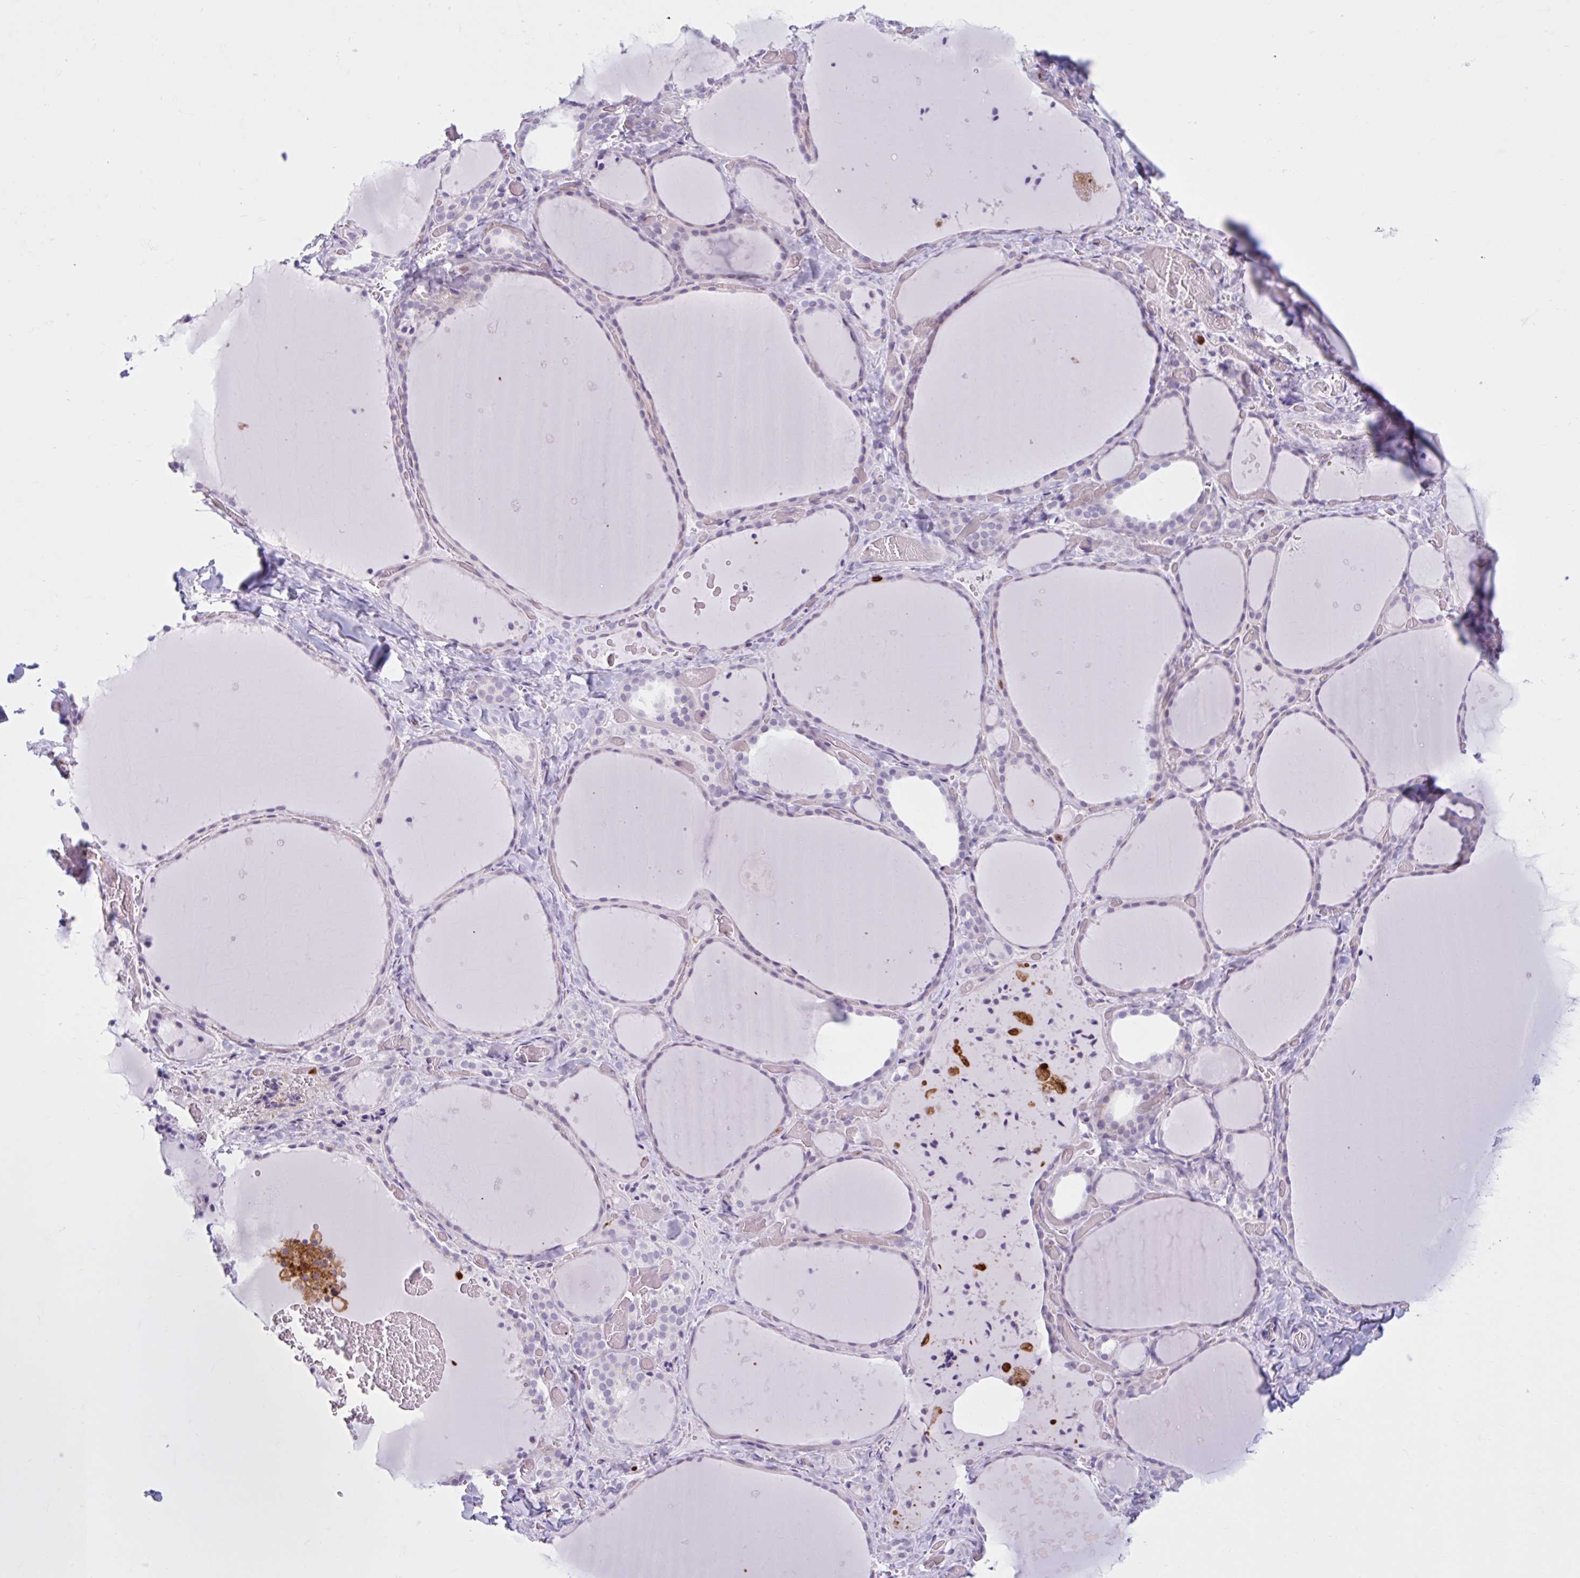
{"staining": {"intensity": "negative", "quantity": "none", "location": "none"}, "tissue": "thyroid gland", "cell_type": "Glandular cells", "image_type": "normal", "snomed": [{"axis": "morphology", "description": "Normal tissue, NOS"}, {"axis": "topography", "description": "Thyroid gland"}], "caption": "Glandular cells show no significant protein expression in benign thyroid gland. (DAB immunohistochemistry with hematoxylin counter stain).", "gene": "CEP120", "patient": {"sex": "female", "age": 36}}